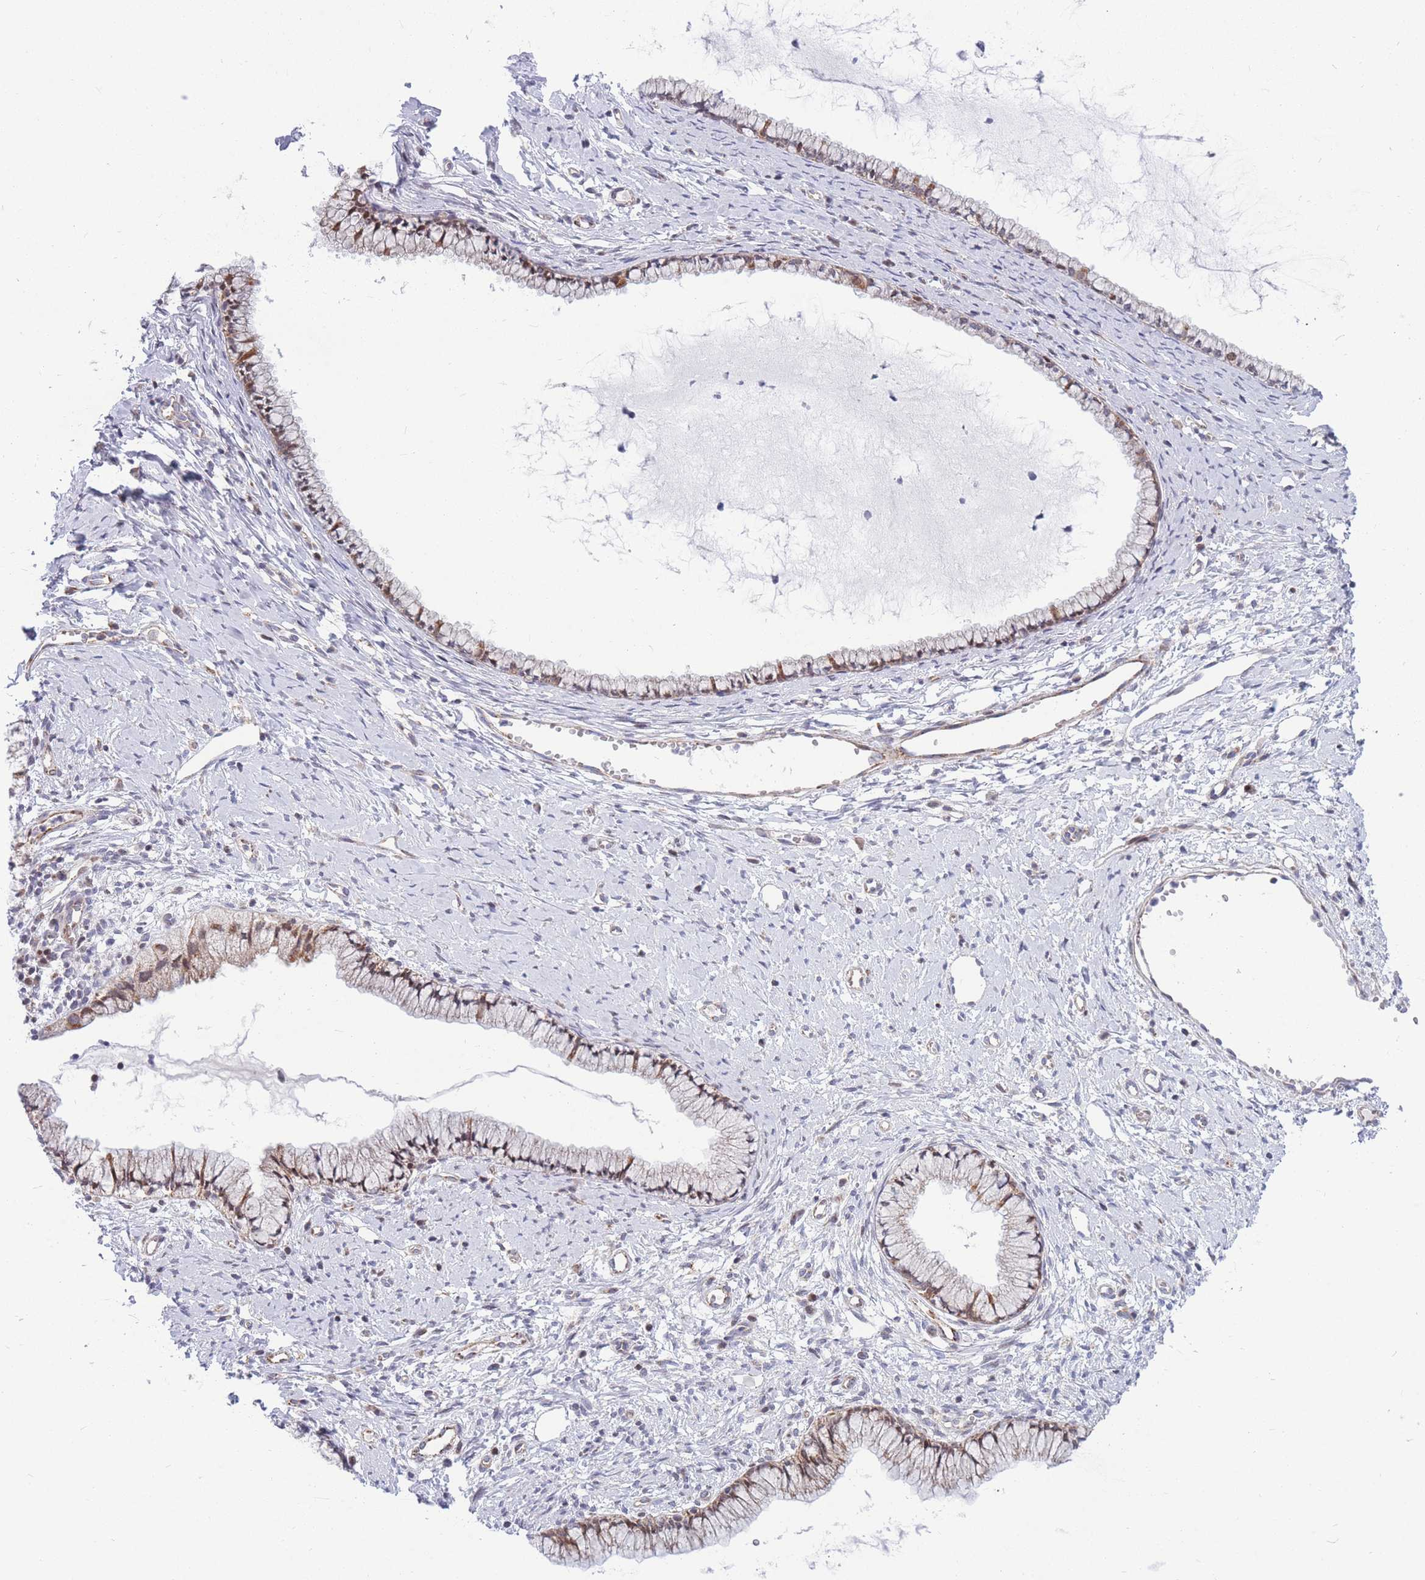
{"staining": {"intensity": "moderate", "quantity": "25%-75%", "location": "cytoplasmic/membranous"}, "tissue": "cervix", "cell_type": "Glandular cells", "image_type": "normal", "snomed": [{"axis": "morphology", "description": "Normal tissue, NOS"}, {"axis": "topography", "description": "Cervix"}], "caption": "High-magnification brightfield microscopy of benign cervix stained with DAB (brown) and counterstained with hematoxylin (blue). glandular cells exhibit moderate cytoplasmic/membranous expression is seen in about25%-75% of cells. The staining was performed using DAB (3,3'-diaminobenzidine) to visualize the protein expression in brown, while the nuclei were stained in blue with hematoxylin (Magnification: 20x).", "gene": "HSPE1", "patient": {"sex": "female", "age": 40}}